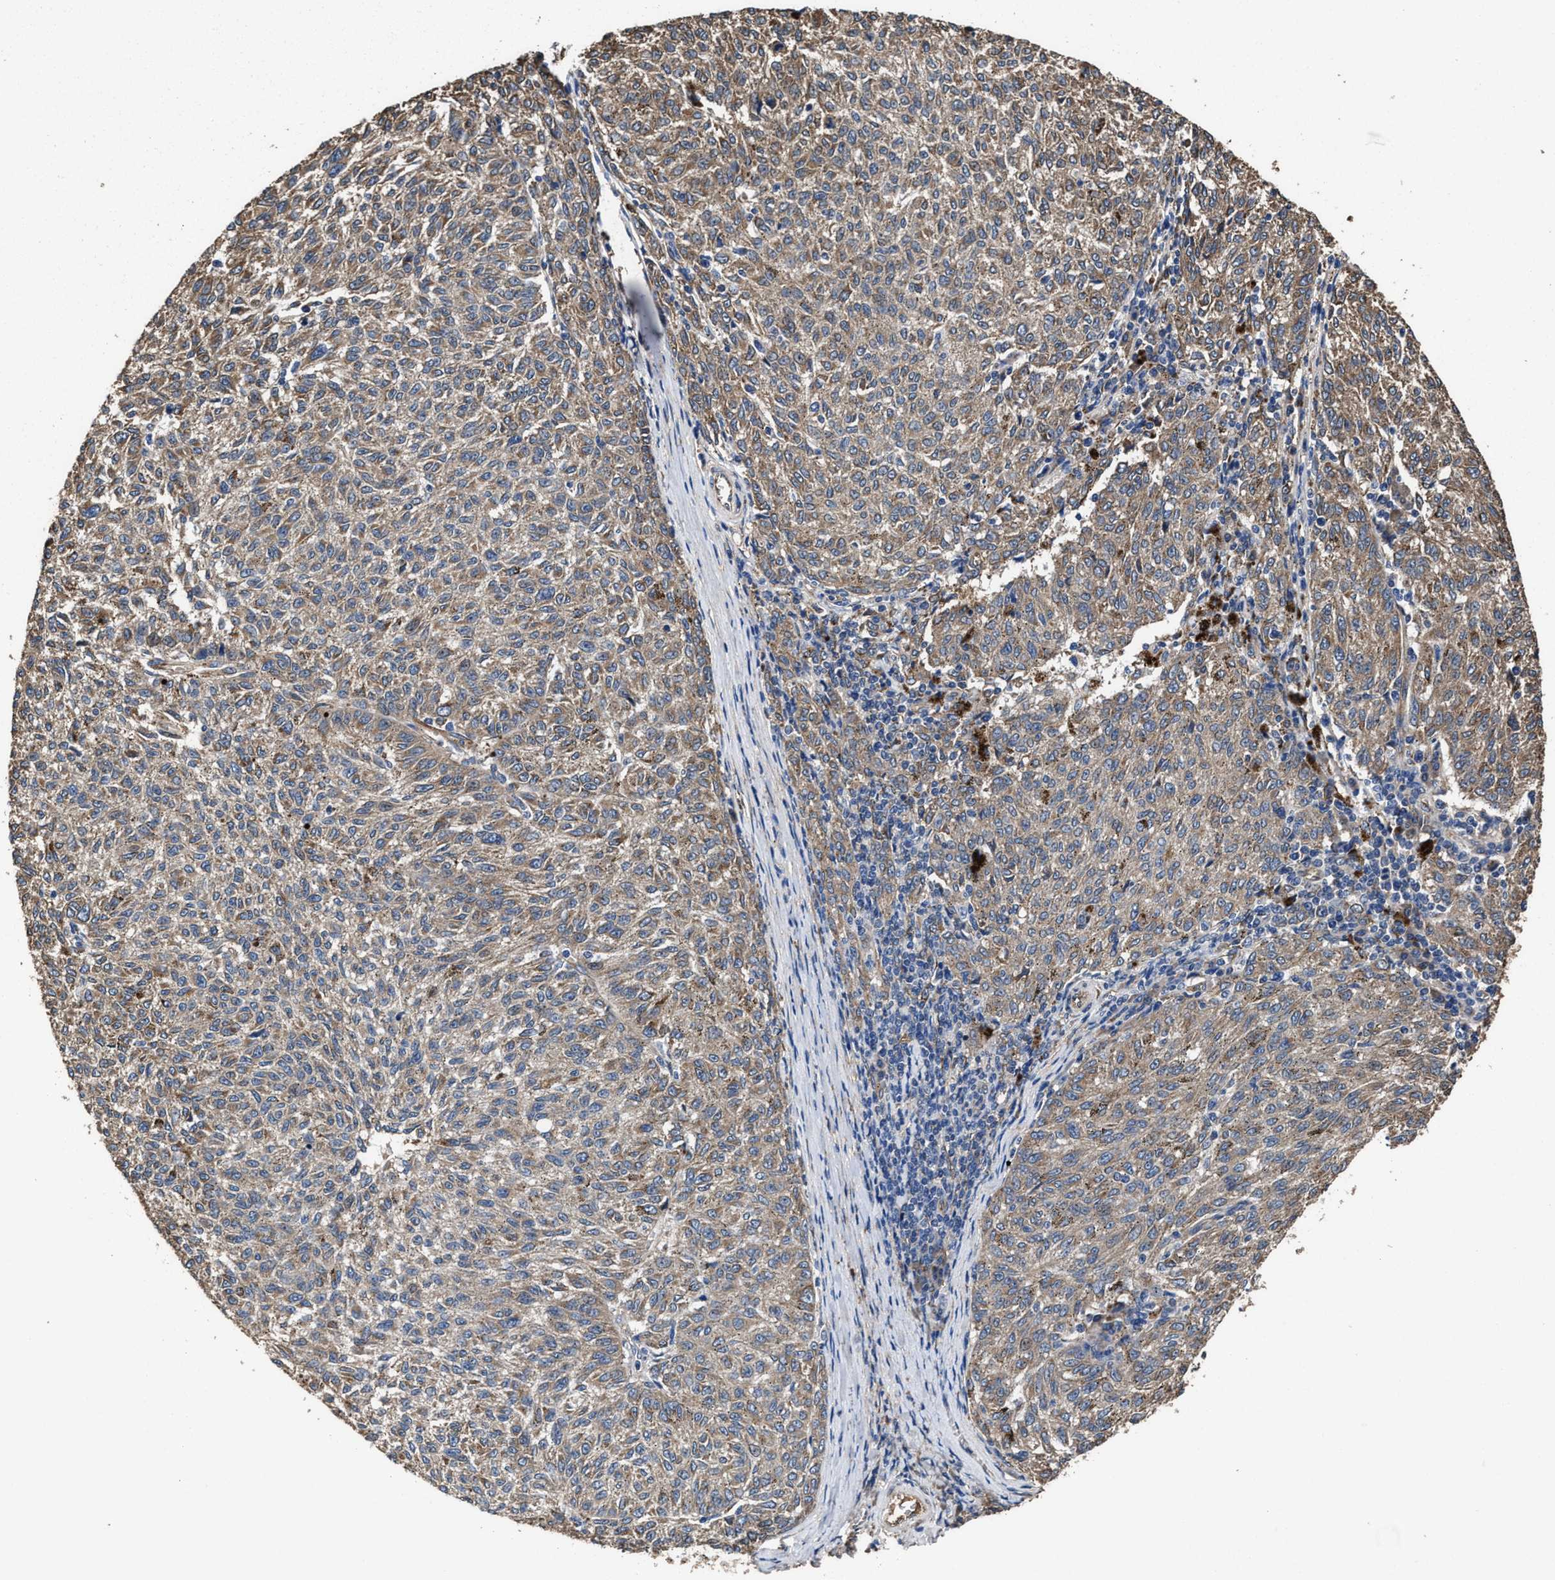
{"staining": {"intensity": "moderate", "quantity": ">75%", "location": "cytoplasmic/membranous"}, "tissue": "melanoma", "cell_type": "Tumor cells", "image_type": "cancer", "snomed": [{"axis": "morphology", "description": "Malignant melanoma, NOS"}, {"axis": "topography", "description": "Skin"}], "caption": "Protein expression by immunohistochemistry (IHC) displays moderate cytoplasmic/membranous staining in about >75% of tumor cells in melanoma.", "gene": "IDNK", "patient": {"sex": "female", "age": 72}}